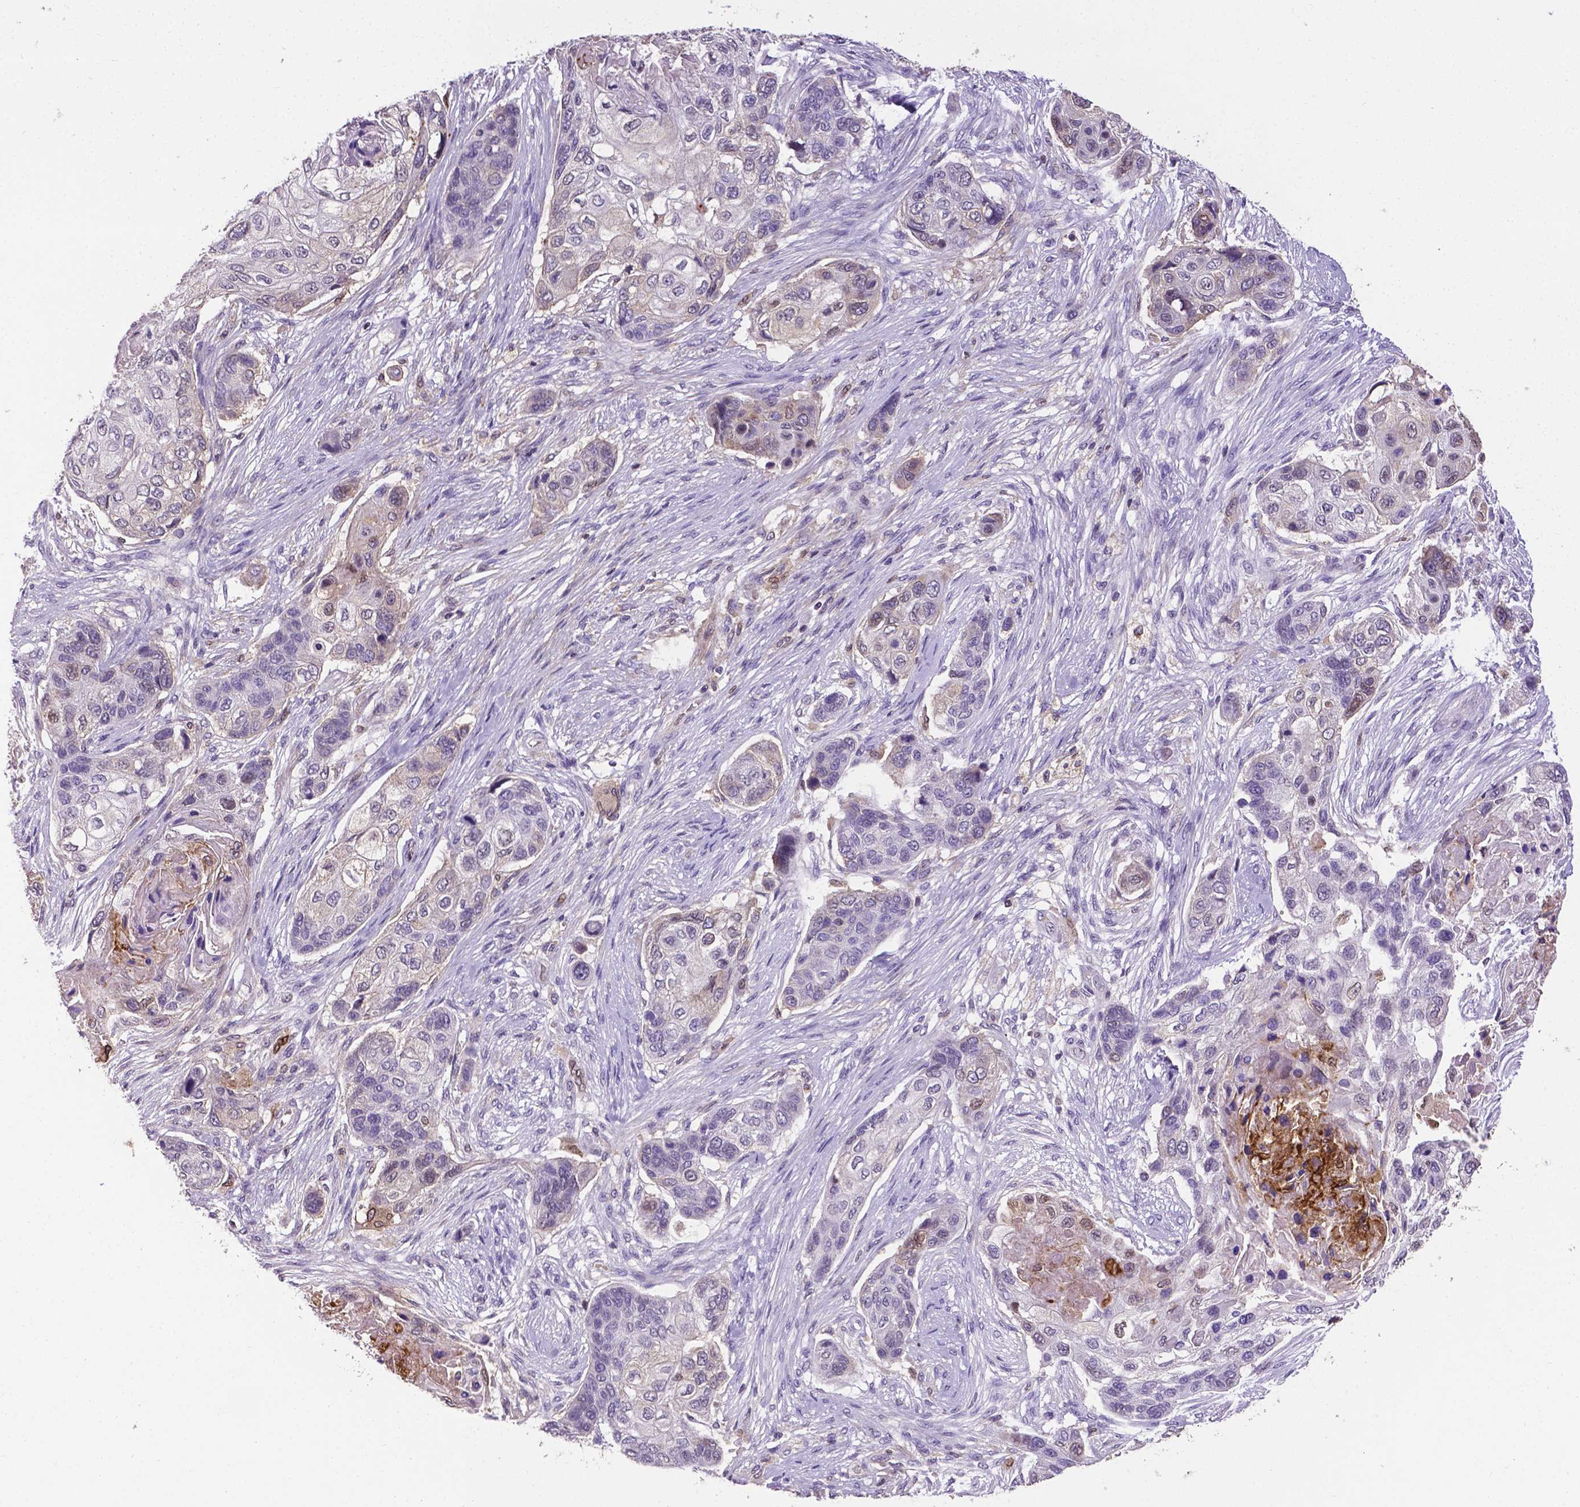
{"staining": {"intensity": "negative", "quantity": "none", "location": "none"}, "tissue": "lung cancer", "cell_type": "Tumor cells", "image_type": "cancer", "snomed": [{"axis": "morphology", "description": "Squamous cell carcinoma, NOS"}, {"axis": "topography", "description": "Lung"}], "caption": "A high-resolution micrograph shows IHC staining of lung squamous cell carcinoma, which reveals no significant staining in tumor cells.", "gene": "APOE", "patient": {"sex": "male", "age": 69}}